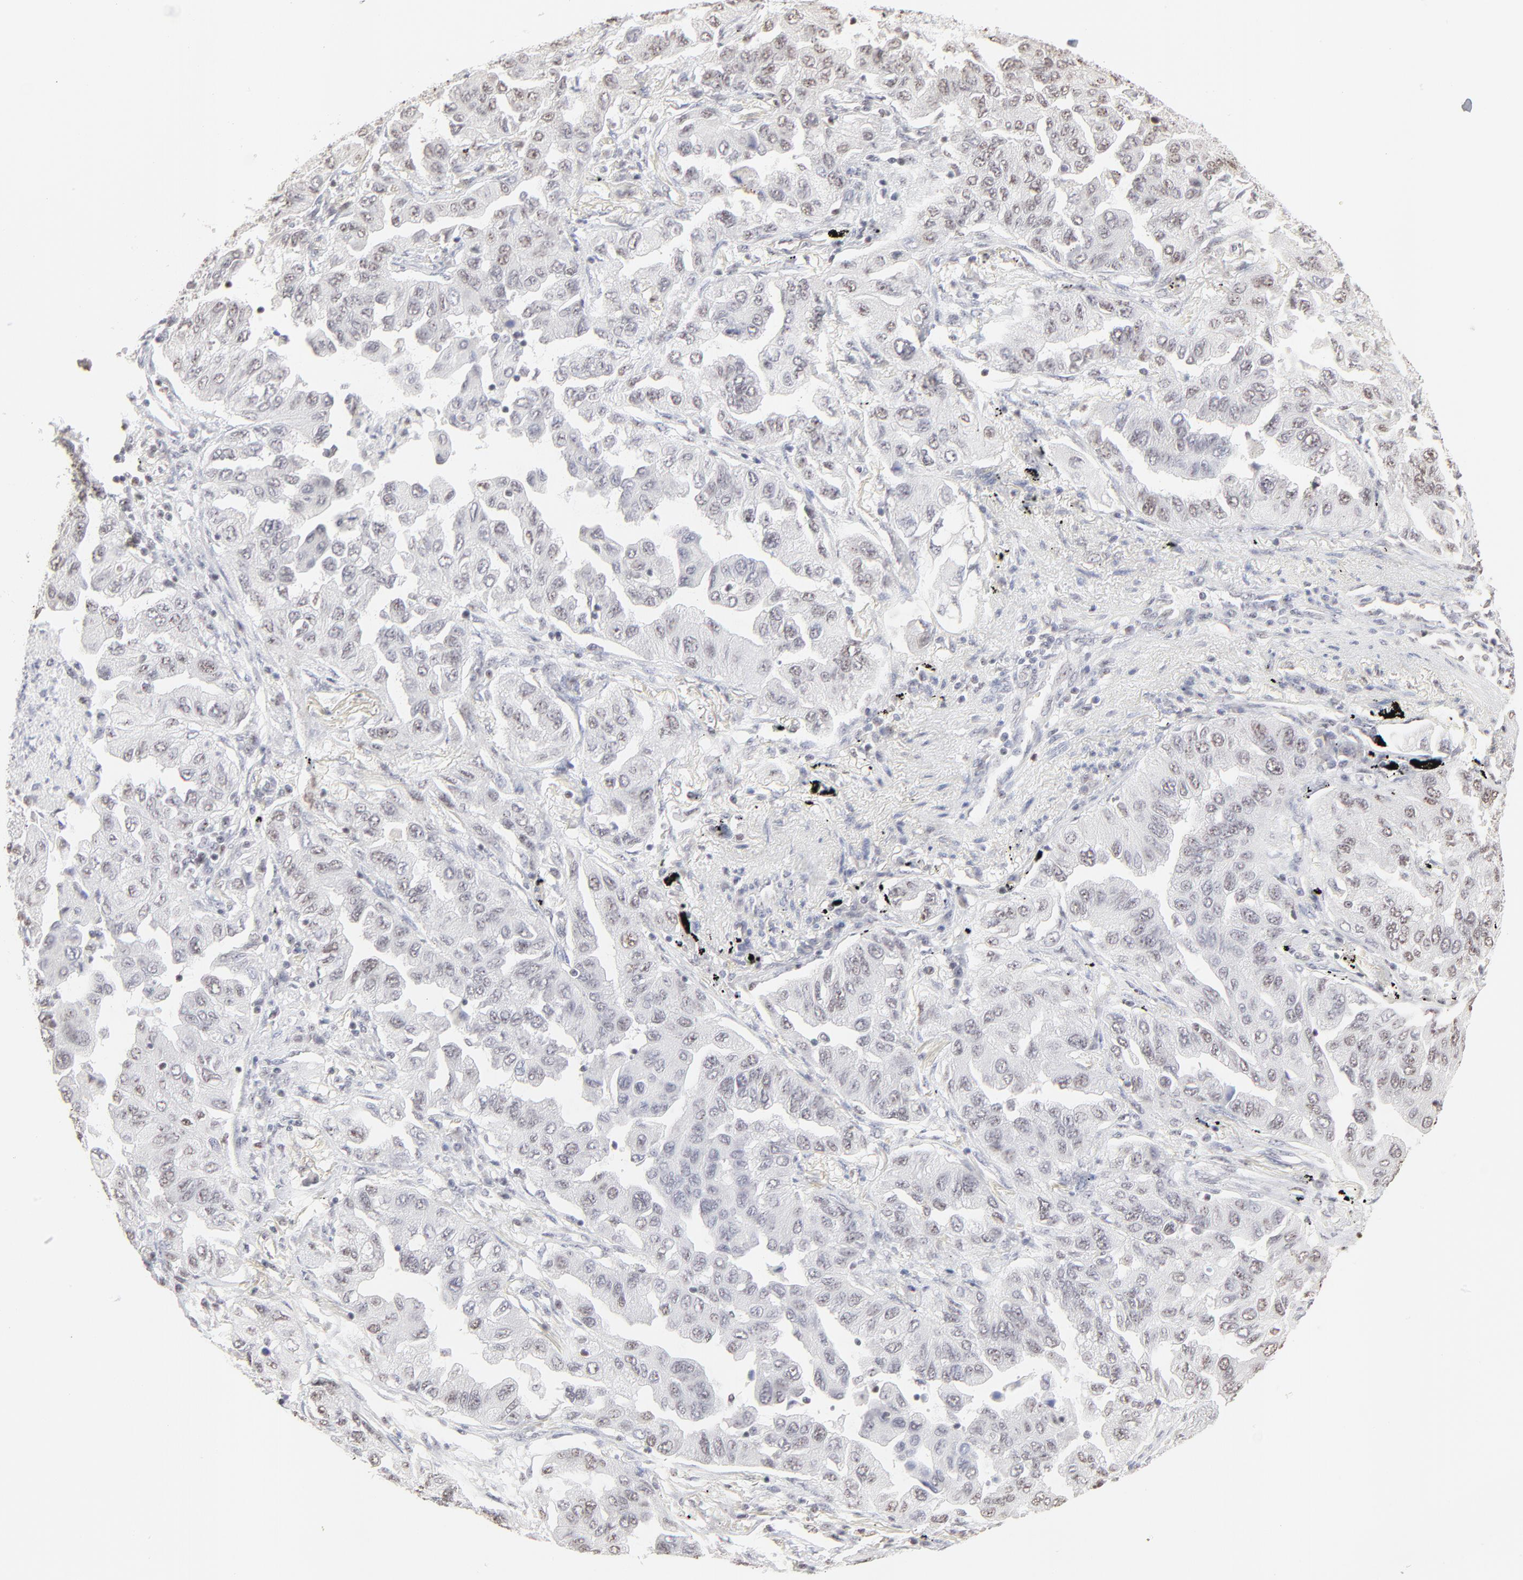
{"staining": {"intensity": "moderate", "quantity": ">75%", "location": "nuclear"}, "tissue": "lung cancer", "cell_type": "Tumor cells", "image_type": "cancer", "snomed": [{"axis": "morphology", "description": "Adenocarcinoma, NOS"}, {"axis": "topography", "description": "Lung"}], "caption": "DAB (3,3'-diaminobenzidine) immunohistochemical staining of human lung cancer shows moderate nuclear protein staining in approximately >75% of tumor cells.", "gene": "NFIL3", "patient": {"sex": "female", "age": 65}}